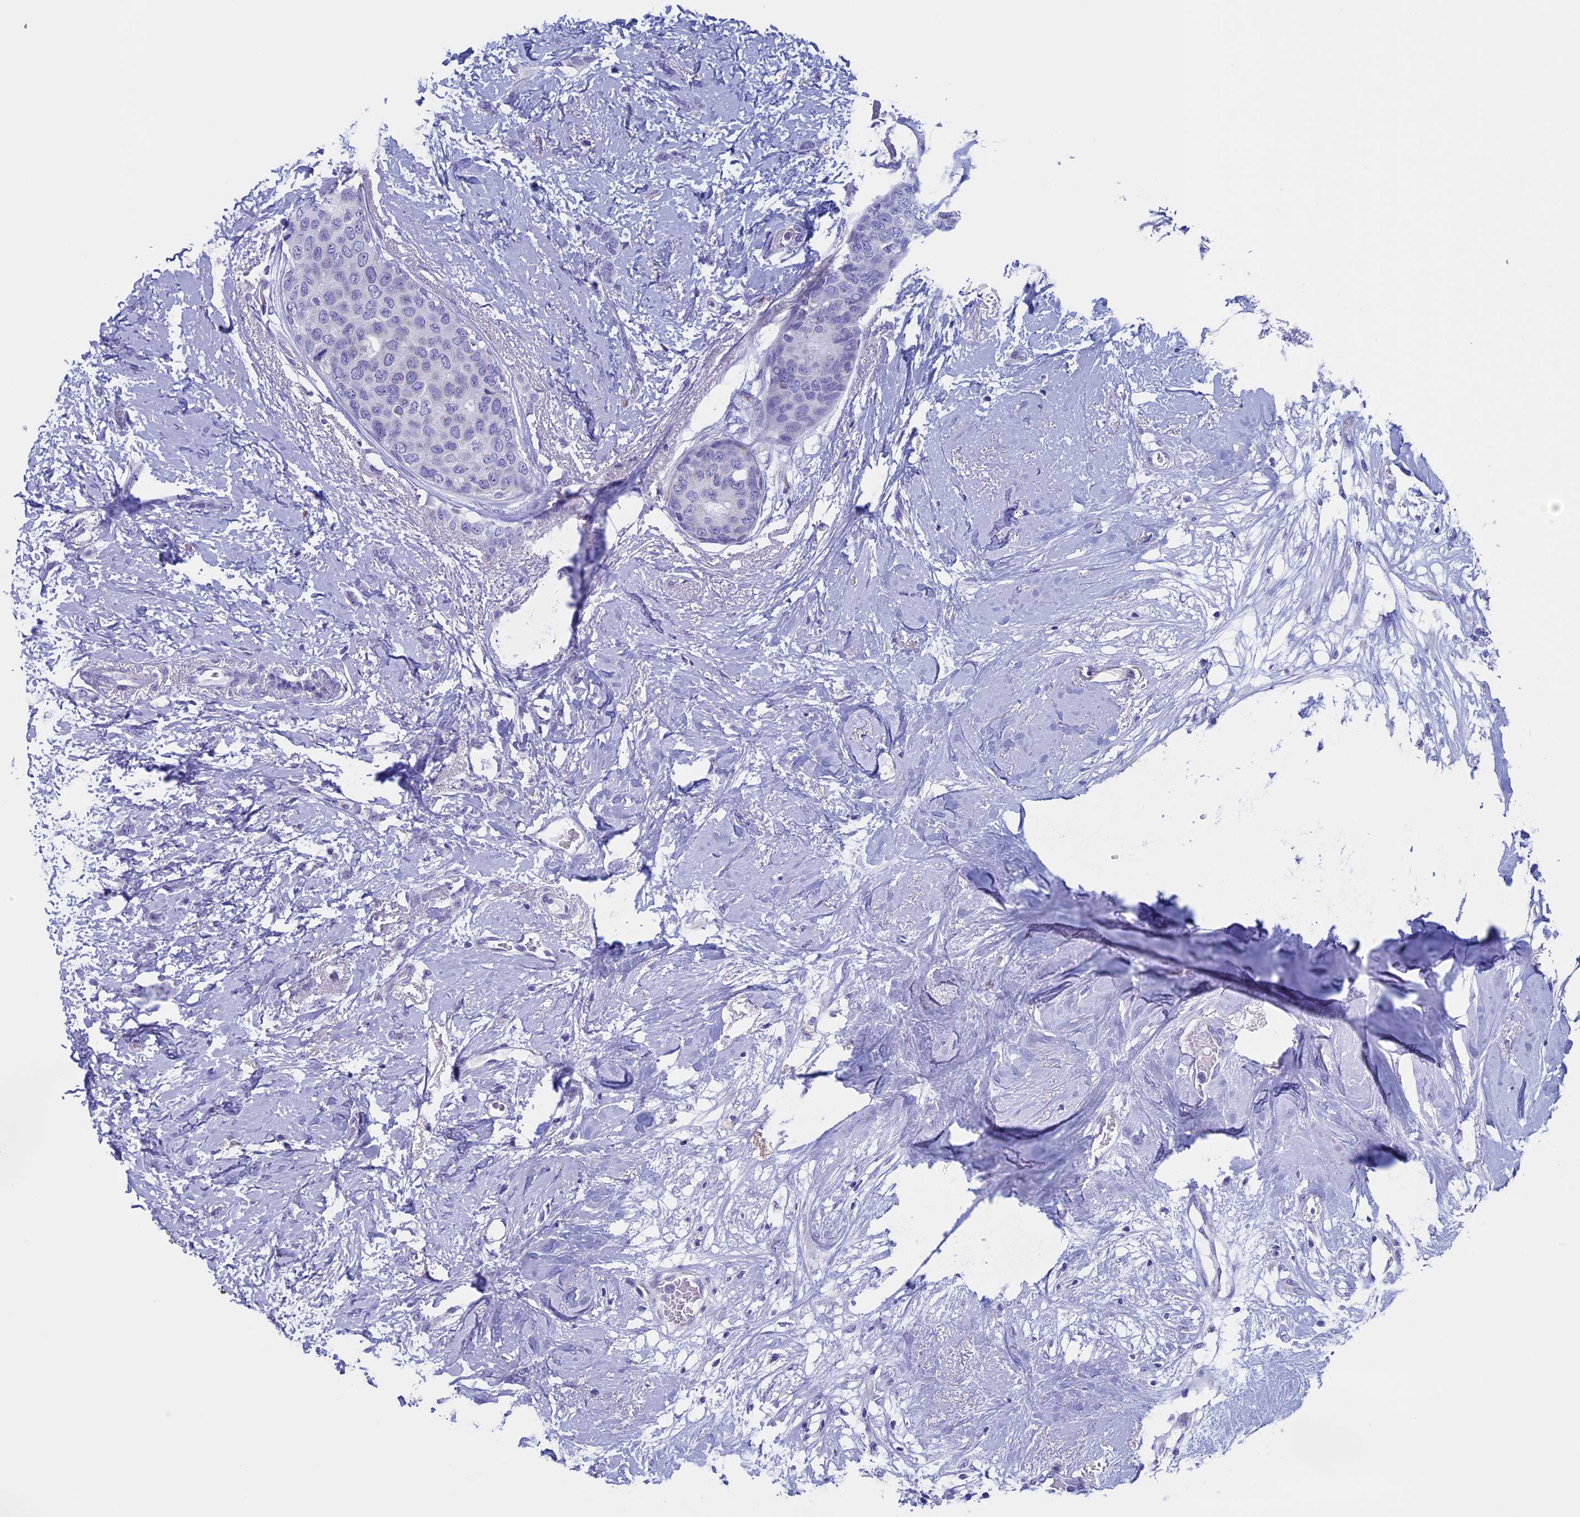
{"staining": {"intensity": "negative", "quantity": "none", "location": "none"}, "tissue": "breast cancer", "cell_type": "Tumor cells", "image_type": "cancer", "snomed": [{"axis": "morphology", "description": "Duct carcinoma"}, {"axis": "topography", "description": "Breast"}], "caption": "Protein analysis of breast cancer (infiltrating ductal carcinoma) reveals no significant staining in tumor cells.", "gene": "NDUFB9", "patient": {"sex": "female", "age": 72}}